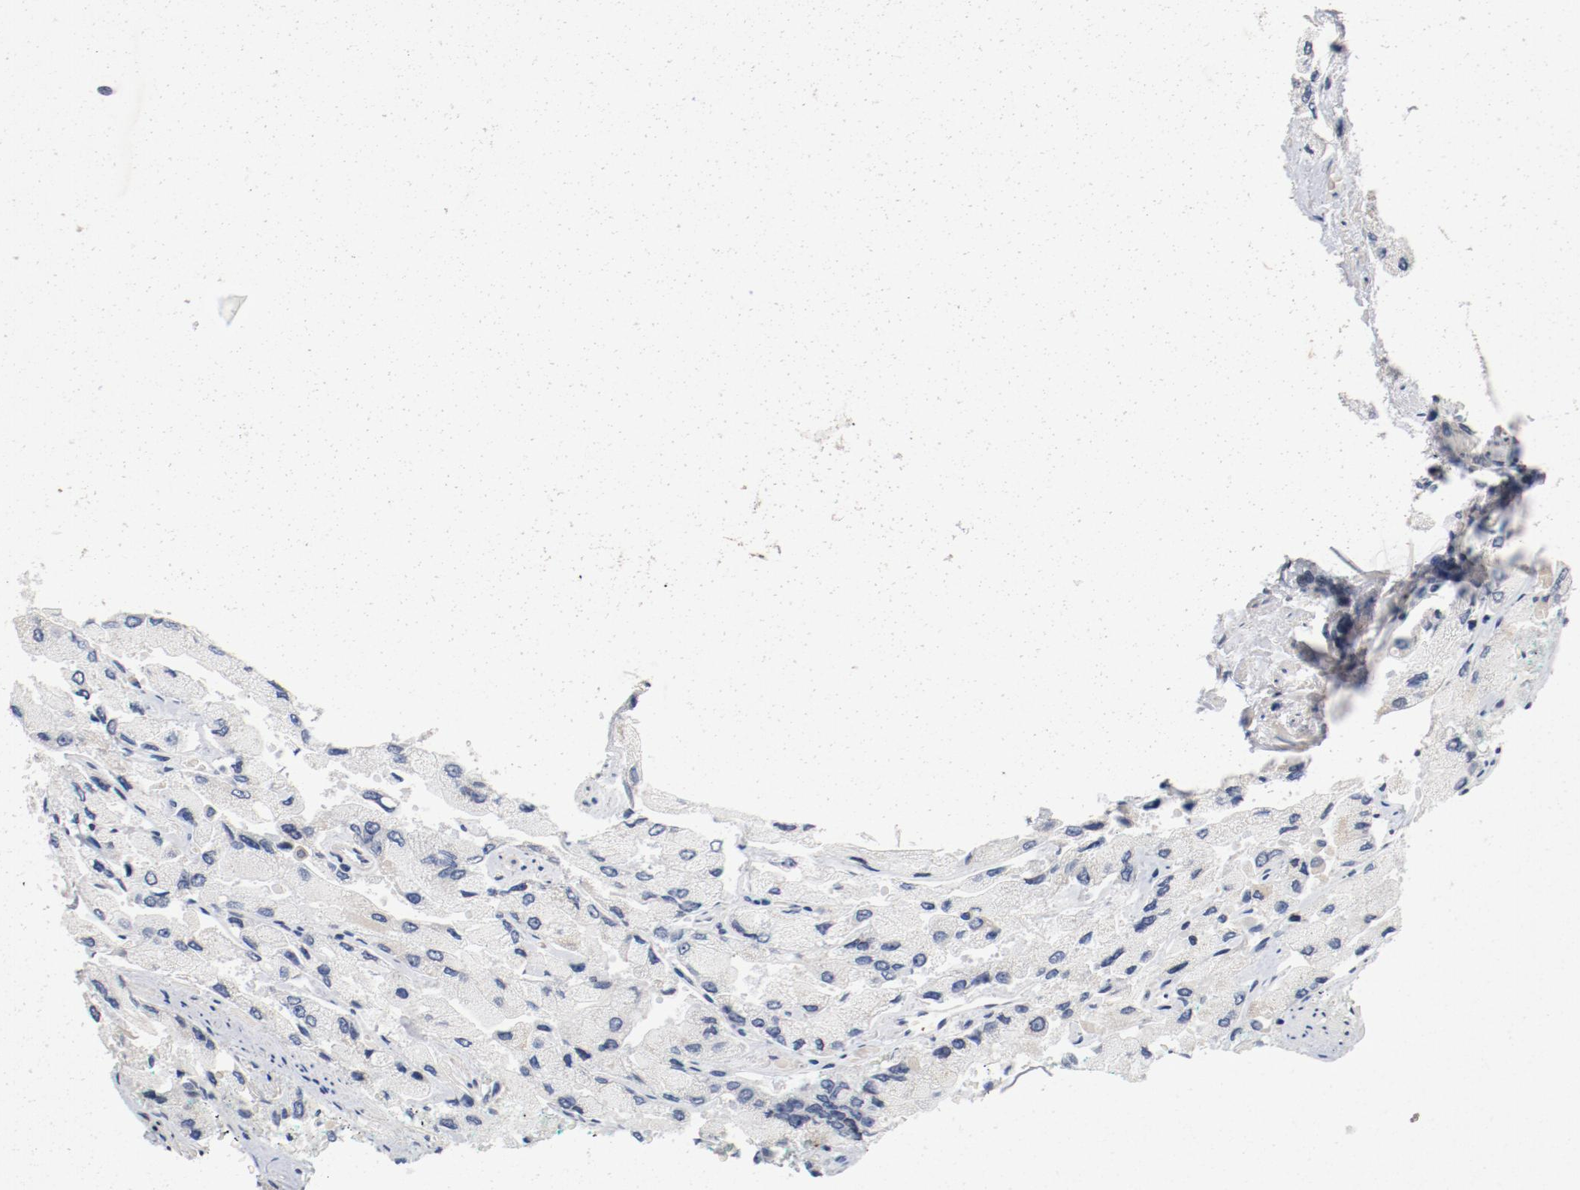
{"staining": {"intensity": "weak", "quantity": "<25%", "location": "cytoplasmic/membranous"}, "tissue": "prostate cancer", "cell_type": "Tumor cells", "image_type": "cancer", "snomed": [{"axis": "morphology", "description": "Adenocarcinoma, High grade"}, {"axis": "topography", "description": "Prostate"}], "caption": "DAB immunohistochemical staining of human prostate cancer (high-grade adenocarcinoma) reveals no significant expression in tumor cells.", "gene": "PIM1", "patient": {"sex": "male", "age": 58}}